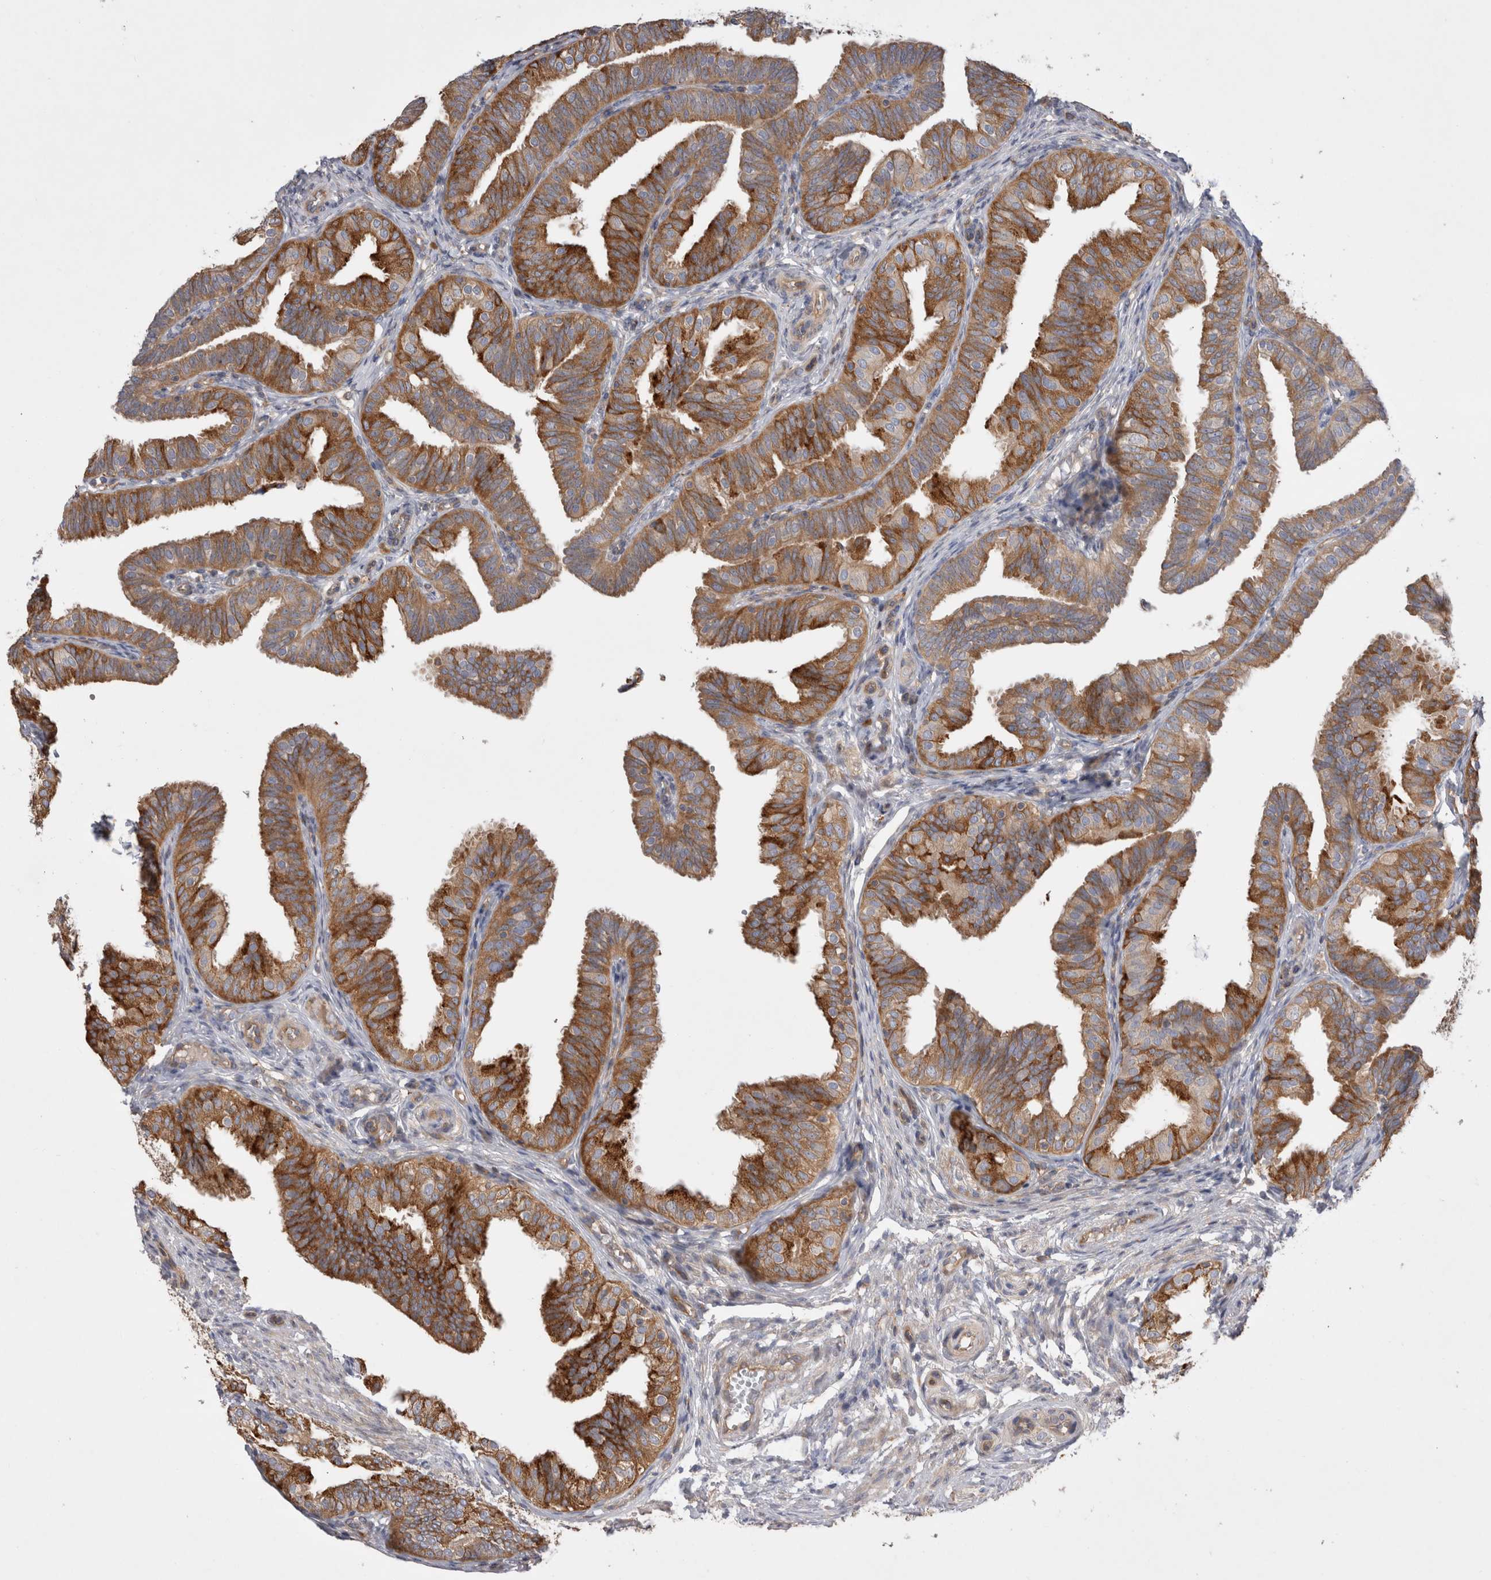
{"staining": {"intensity": "strong", "quantity": ">75%", "location": "cytoplasmic/membranous"}, "tissue": "fallopian tube", "cell_type": "Glandular cells", "image_type": "normal", "snomed": [{"axis": "morphology", "description": "Normal tissue, NOS"}, {"axis": "topography", "description": "Fallopian tube"}], "caption": "Immunohistochemistry of normal fallopian tube reveals high levels of strong cytoplasmic/membranous staining in approximately >75% of glandular cells. The staining is performed using DAB (3,3'-diaminobenzidine) brown chromogen to label protein expression. The nuclei are counter-stained blue using hematoxylin.", "gene": "PDCD10", "patient": {"sex": "female", "age": 35}}